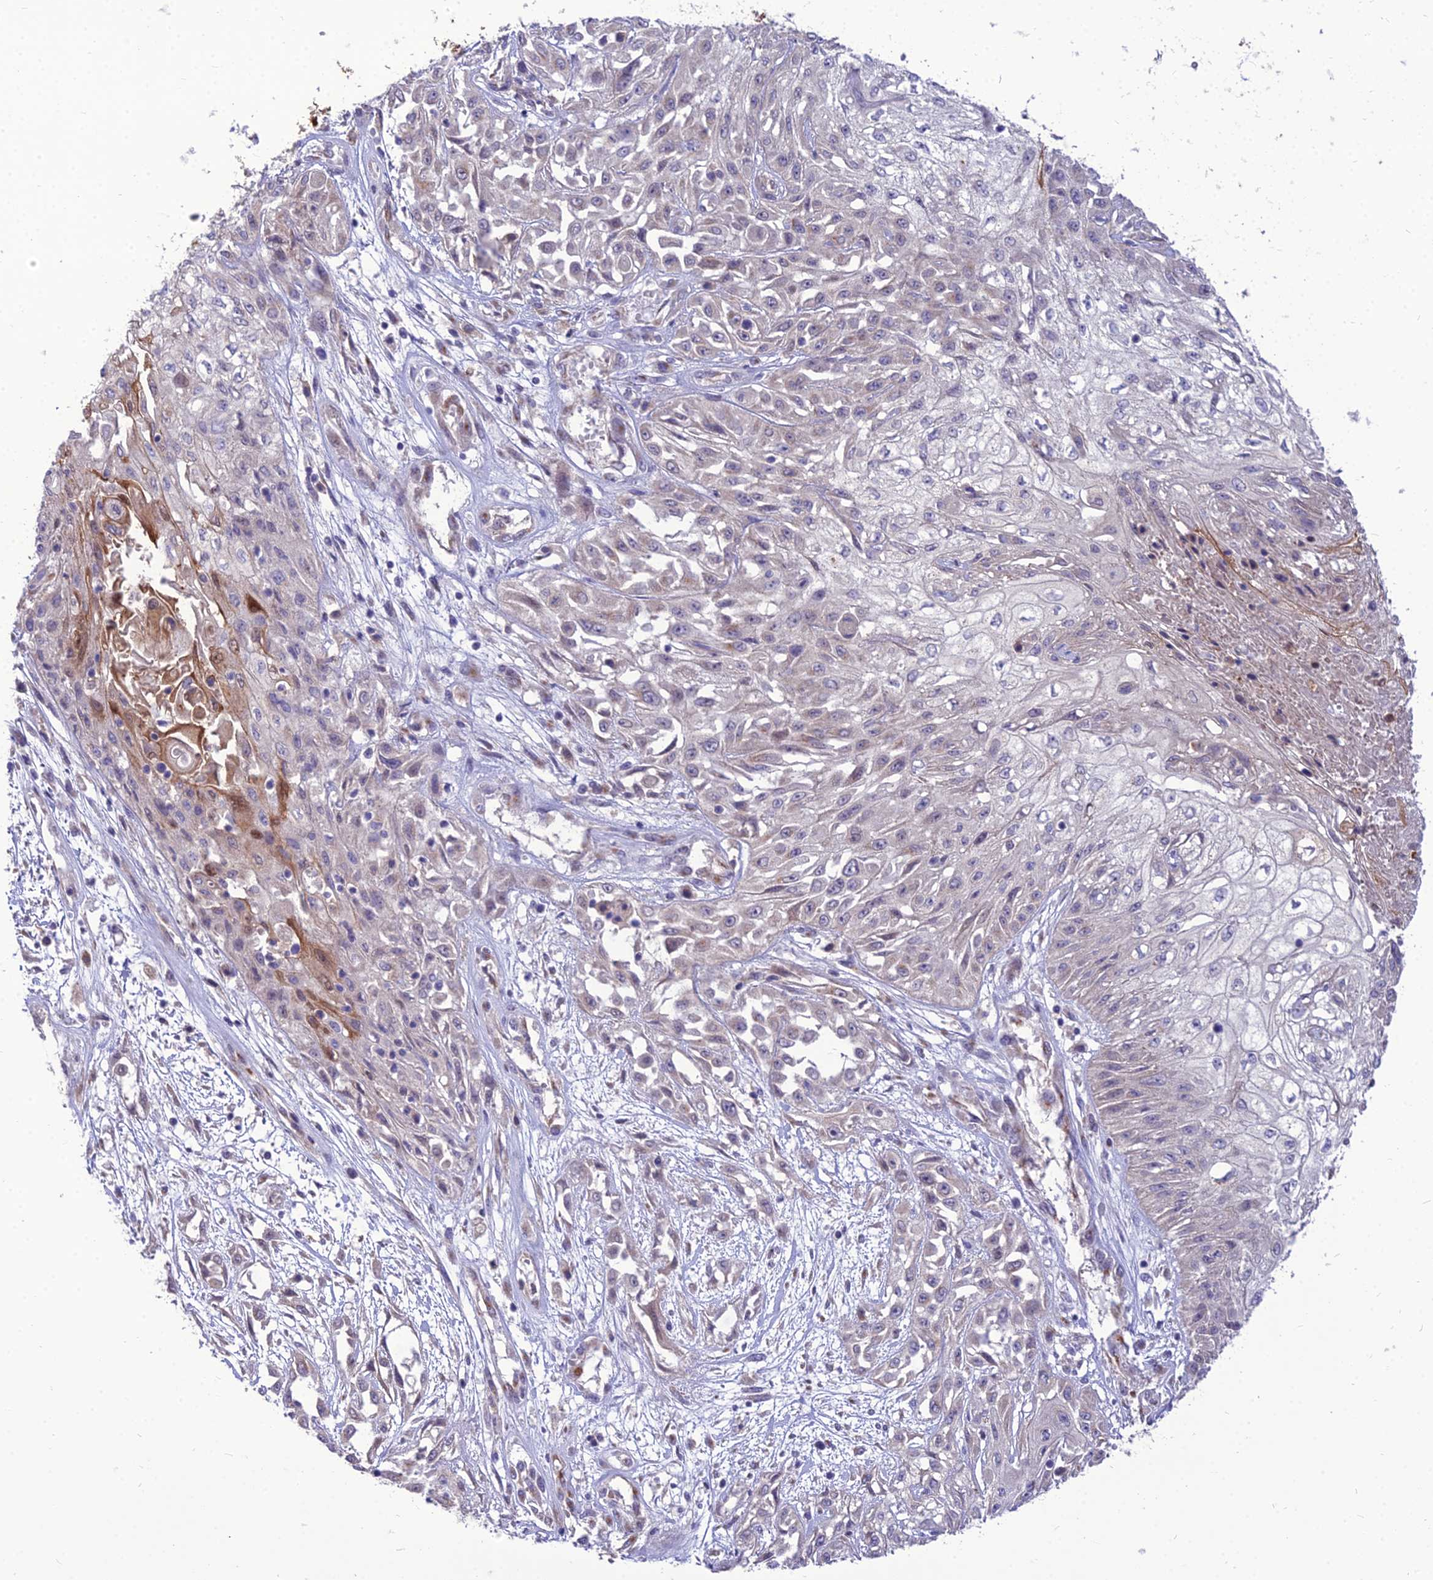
{"staining": {"intensity": "negative", "quantity": "none", "location": "none"}, "tissue": "skin cancer", "cell_type": "Tumor cells", "image_type": "cancer", "snomed": [{"axis": "morphology", "description": "Squamous cell carcinoma, NOS"}, {"axis": "morphology", "description": "Squamous cell carcinoma, metastatic, NOS"}, {"axis": "topography", "description": "Skin"}, {"axis": "topography", "description": "Lymph node"}], "caption": "This is a image of immunohistochemistry staining of skin cancer (squamous cell carcinoma), which shows no positivity in tumor cells.", "gene": "SPRYD7", "patient": {"sex": "male", "age": 75}}